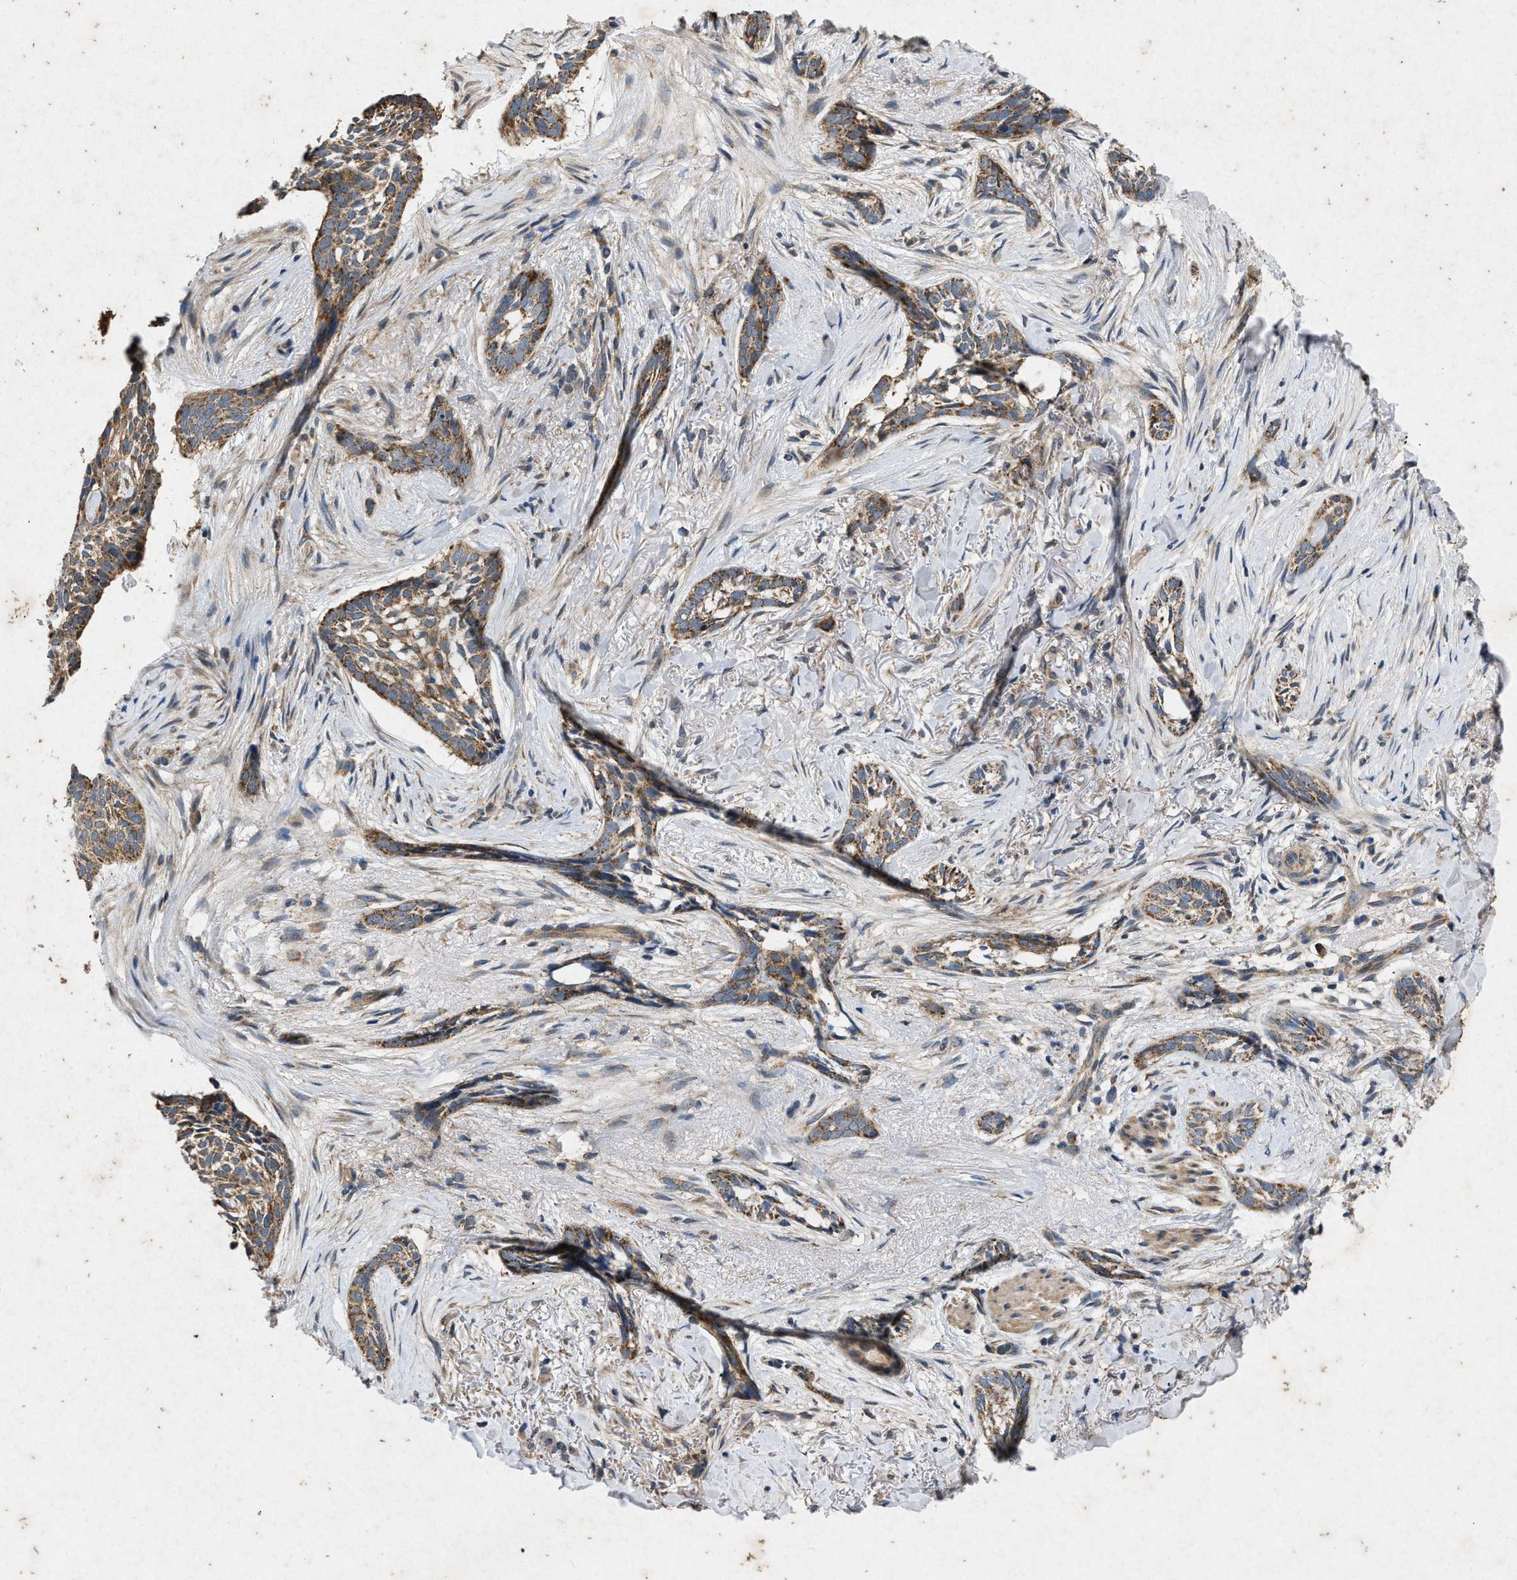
{"staining": {"intensity": "moderate", "quantity": ">75%", "location": "cytoplasmic/membranous"}, "tissue": "skin cancer", "cell_type": "Tumor cells", "image_type": "cancer", "snomed": [{"axis": "morphology", "description": "Basal cell carcinoma"}, {"axis": "topography", "description": "Skin"}], "caption": "Moderate cytoplasmic/membranous expression for a protein is seen in about >75% of tumor cells of skin cancer using immunohistochemistry (IHC).", "gene": "PRKG2", "patient": {"sex": "female", "age": 88}}